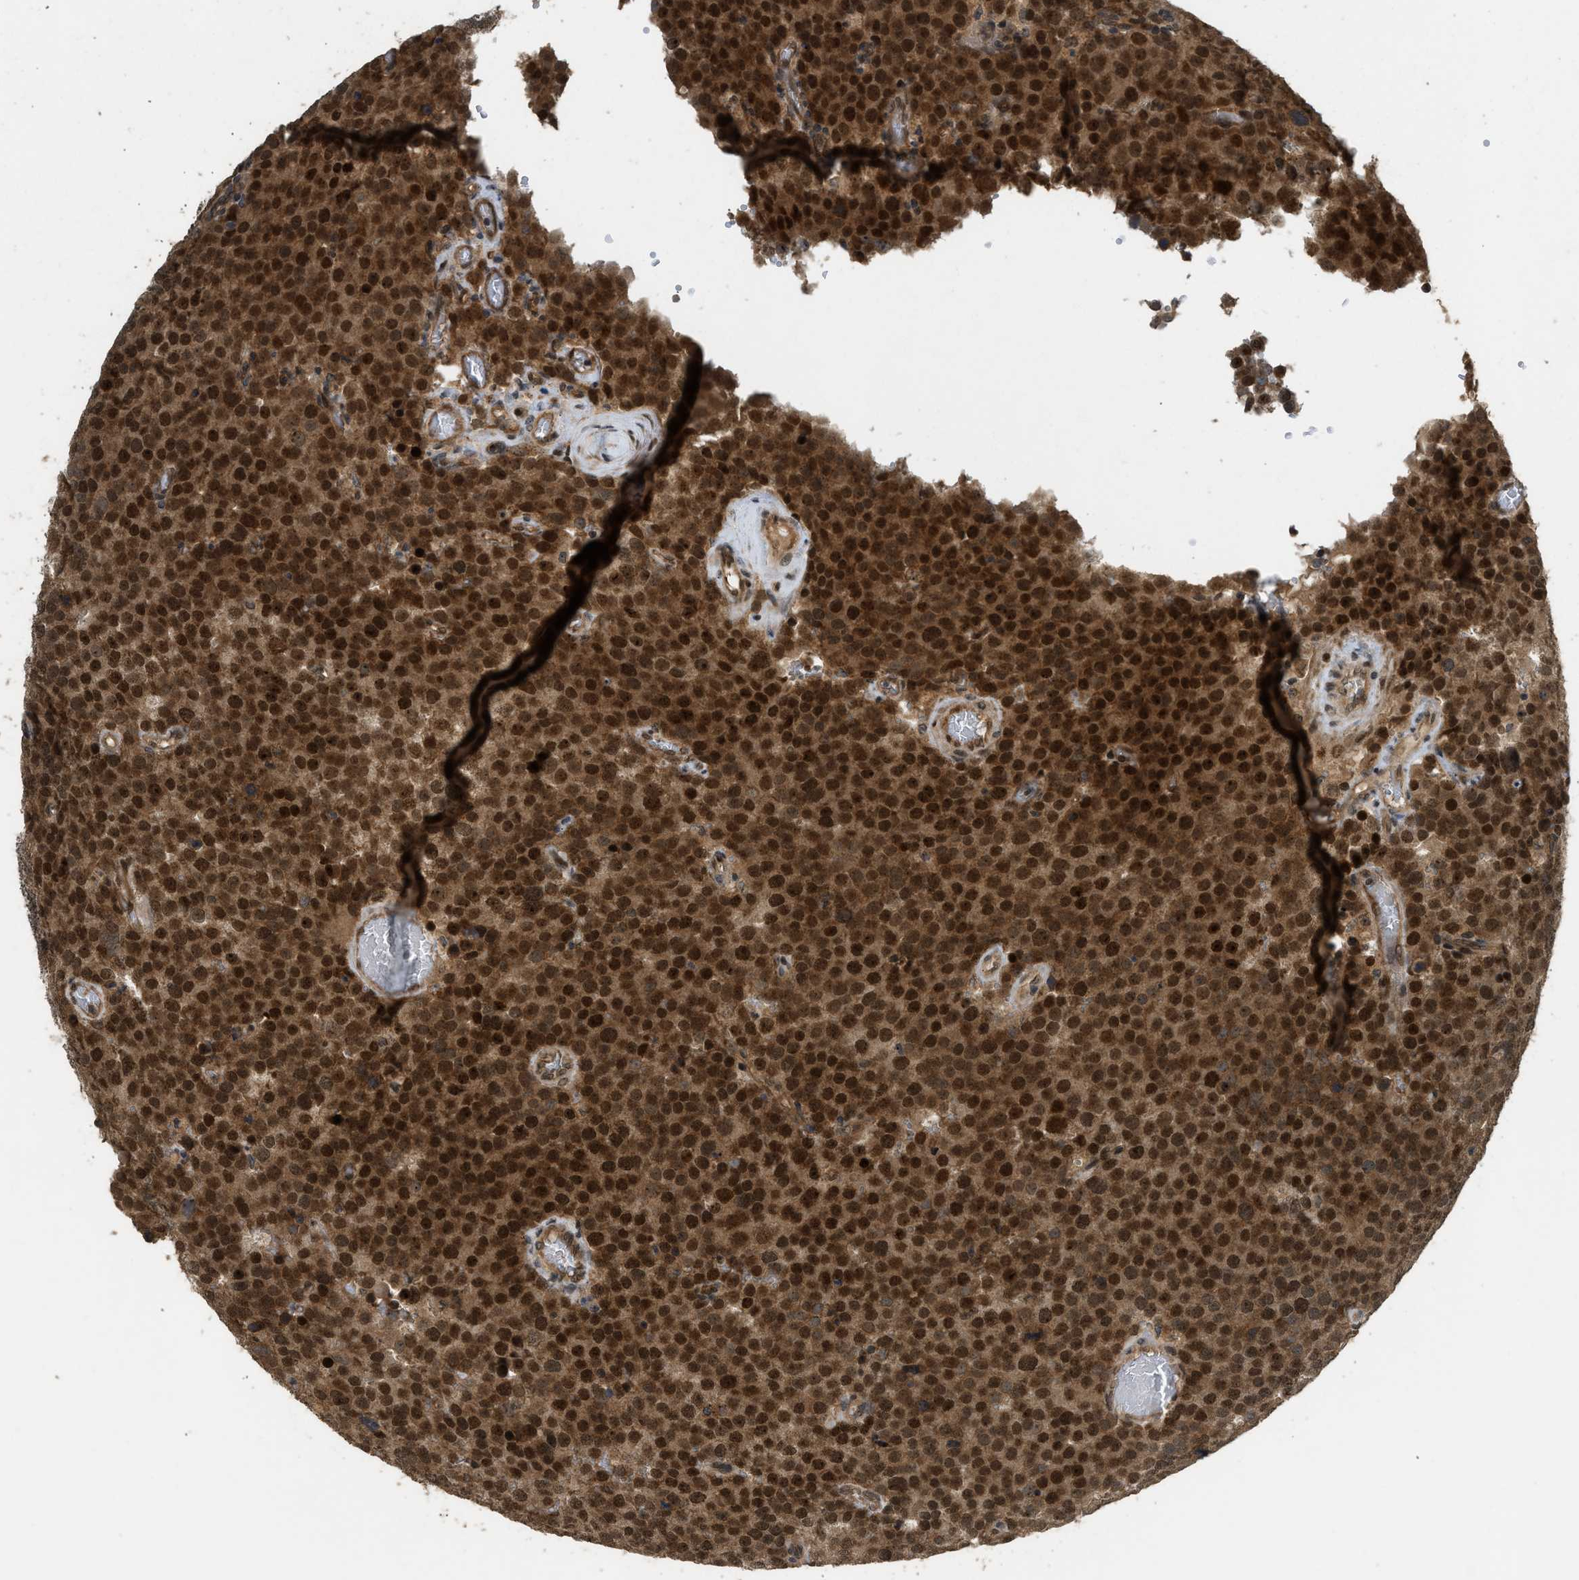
{"staining": {"intensity": "strong", "quantity": ">75%", "location": "cytoplasmic/membranous,nuclear"}, "tissue": "testis cancer", "cell_type": "Tumor cells", "image_type": "cancer", "snomed": [{"axis": "morphology", "description": "Normal tissue, NOS"}, {"axis": "morphology", "description": "Seminoma, NOS"}, {"axis": "topography", "description": "Testis"}], "caption": "Testis seminoma tissue shows strong cytoplasmic/membranous and nuclear positivity in approximately >75% of tumor cells", "gene": "GET1", "patient": {"sex": "male", "age": 71}}